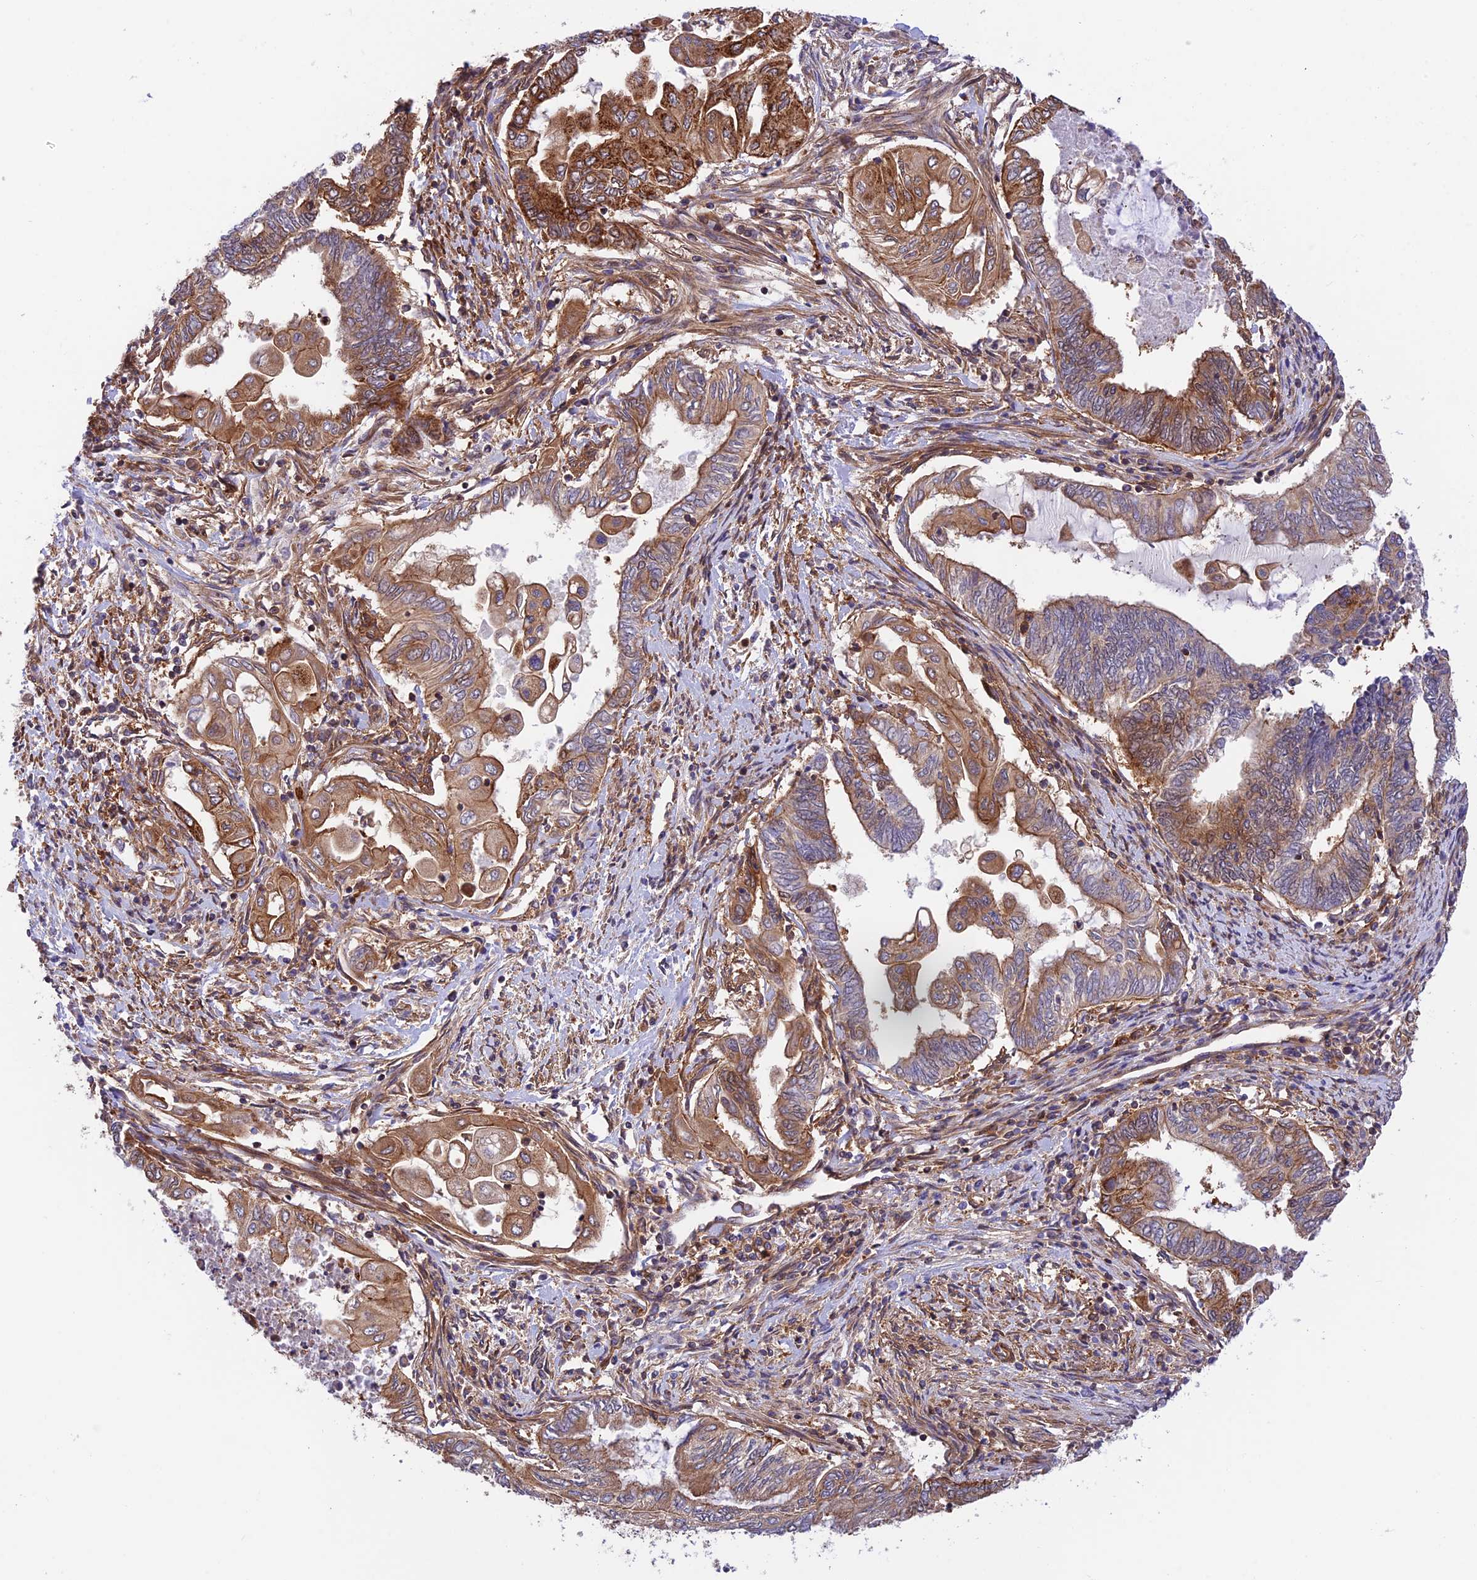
{"staining": {"intensity": "moderate", "quantity": "25%-75%", "location": "cytoplasmic/membranous"}, "tissue": "endometrial cancer", "cell_type": "Tumor cells", "image_type": "cancer", "snomed": [{"axis": "morphology", "description": "Adenocarcinoma, NOS"}, {"axis": "topography", "description": "Uterus"}, {"axis": "topography", "description": "Endometrium"}], "caption": "High-power microscopy captured an IHC photomicrograph of endometrial cancer, revealing moderate cytoplasmic/membranous staining in about 25%-75% of tumor cells.", "gene": "EVI5L", "patient": {"sex": "female", "age": 70}}